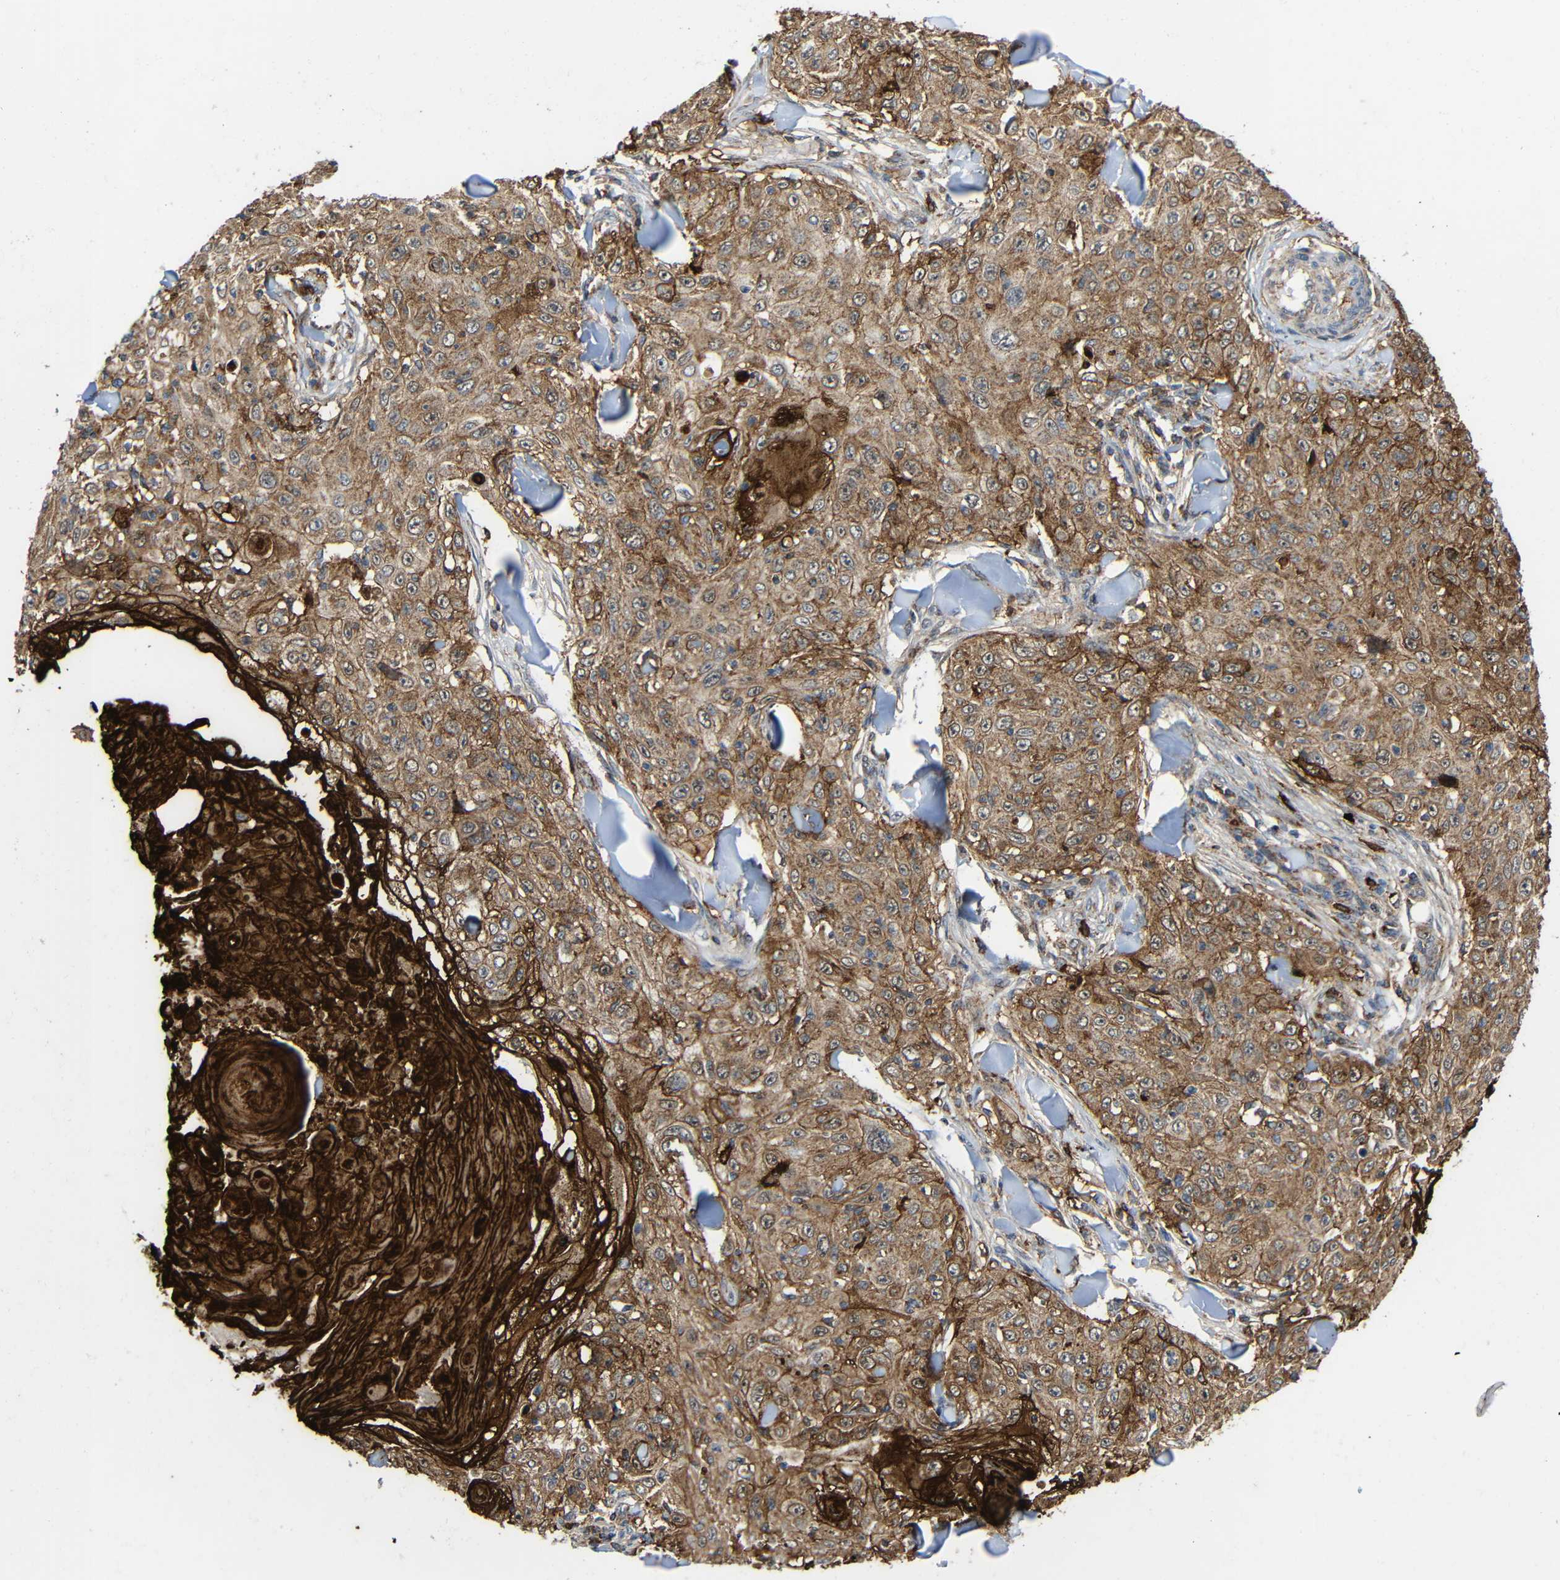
{"staining": {"intensity": "moderate", "quantity": ">75%", "location": "cytoplasmic/membranous"}, "tissue": "skin cancer", "cell_type": "Tumor cells", "image_type": "cancer", "snomed": [{"axis": "morphology", "description": "Squamous cell carcinoma, NOS"}, {"axis": "topography", "description": "Skin"}], "caption": "Squamous cell carcinoma (skin) tissue exhibits moderate cytoplasmic/membranous positivity in approximately >75% of tumor cells", "gene": "C1GALT1", "patient": {"sex": "male", "age": 86}}